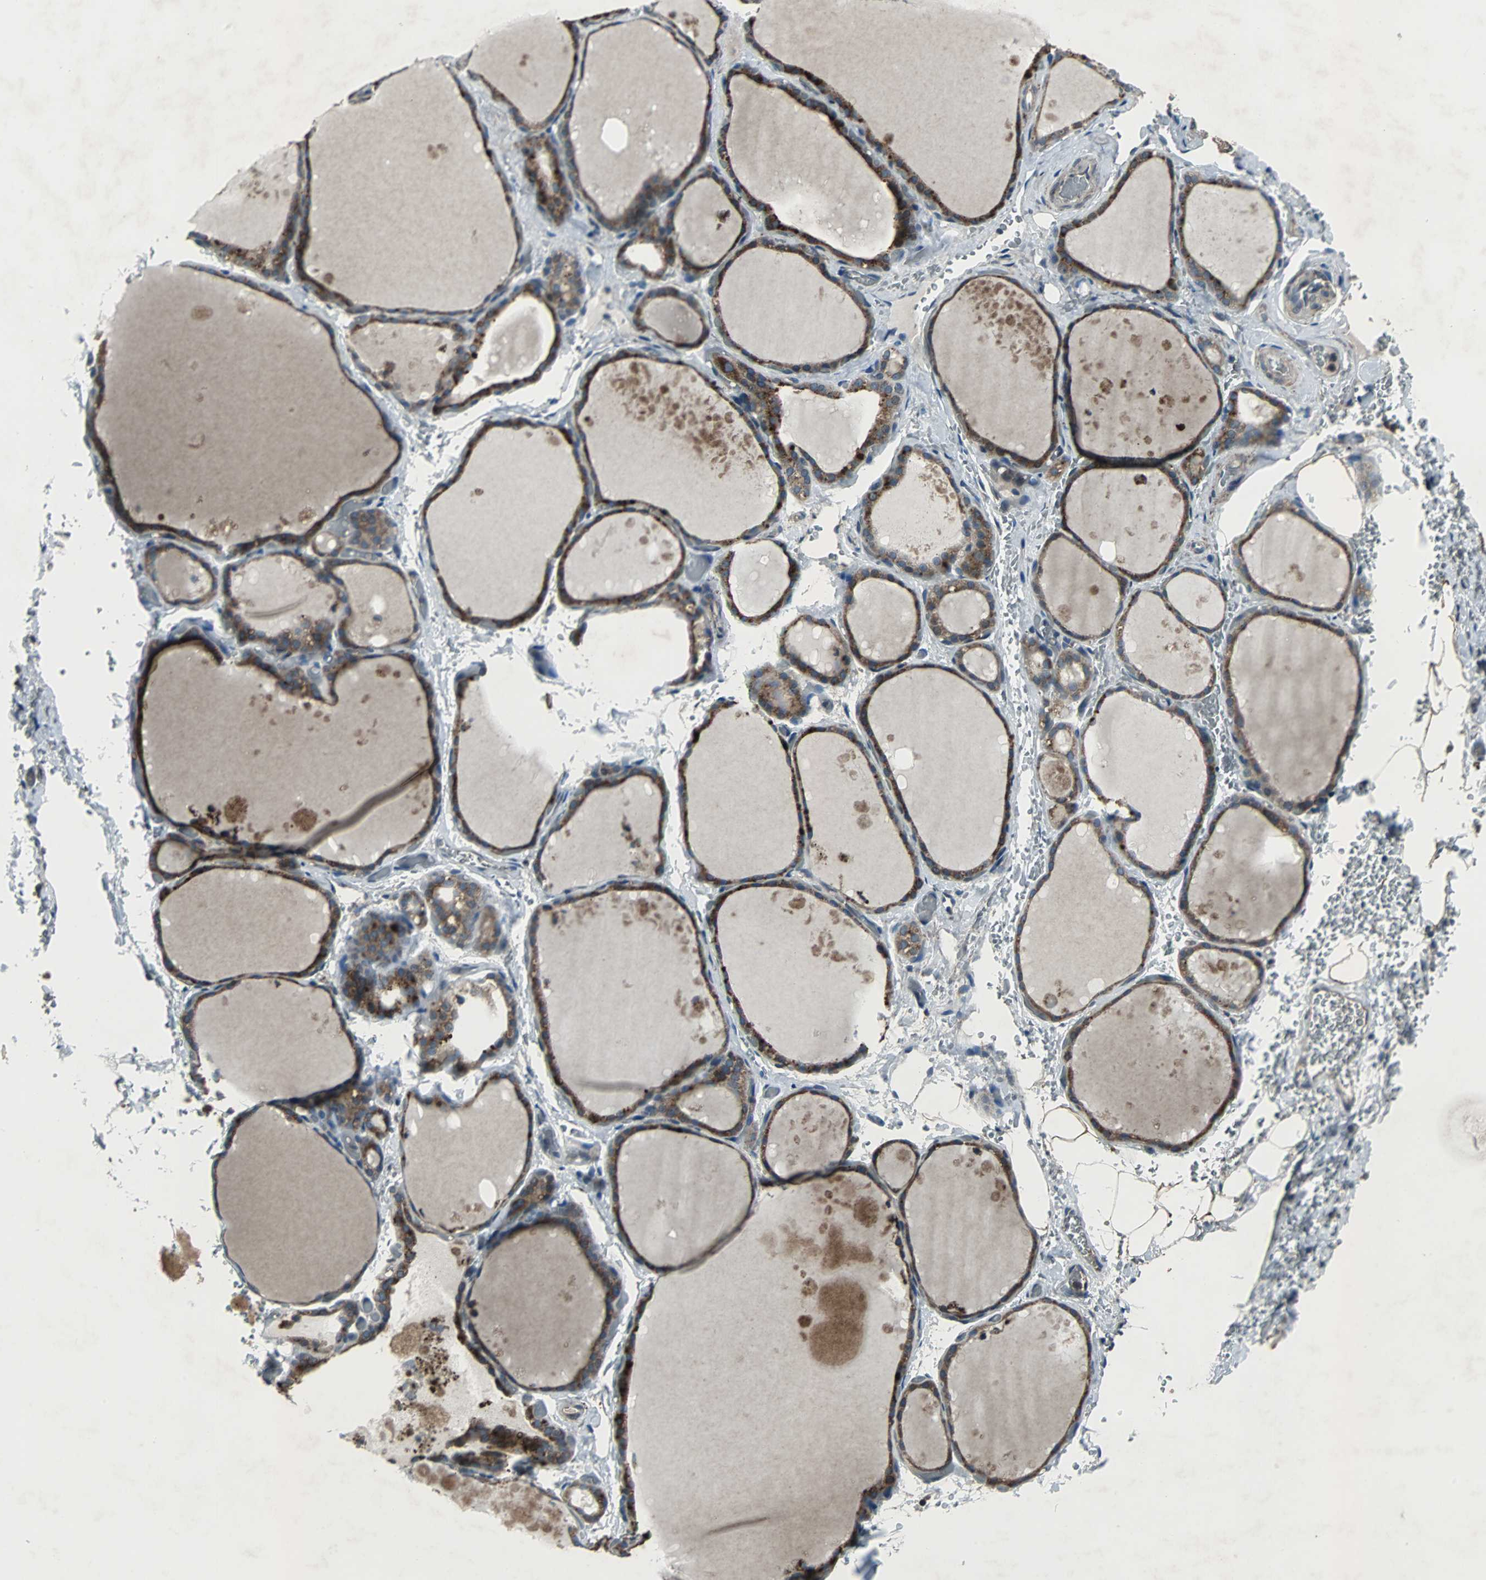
{"staining": {"intensity": "moderate", "quantity": ">75%", "location": "cytoplasmic/membranous"}, "tissue": "thyroid gland", "cell_type": "Glandular cells", "image_type": "normal", "snomed": [{"axis": "morphology", "description": "Normal tissue, NOS"}, {"axis": "topography", "description": "Thyroid gland"}], "caption": "Moderate cytoplasmic/membranous expression for a protein is appreciated in approximately >75% of glandular cells of benign thyroid gland using immunohistochemistry.", "gene": "SOS1", "patient": {"sex": "male", "age": 61}}